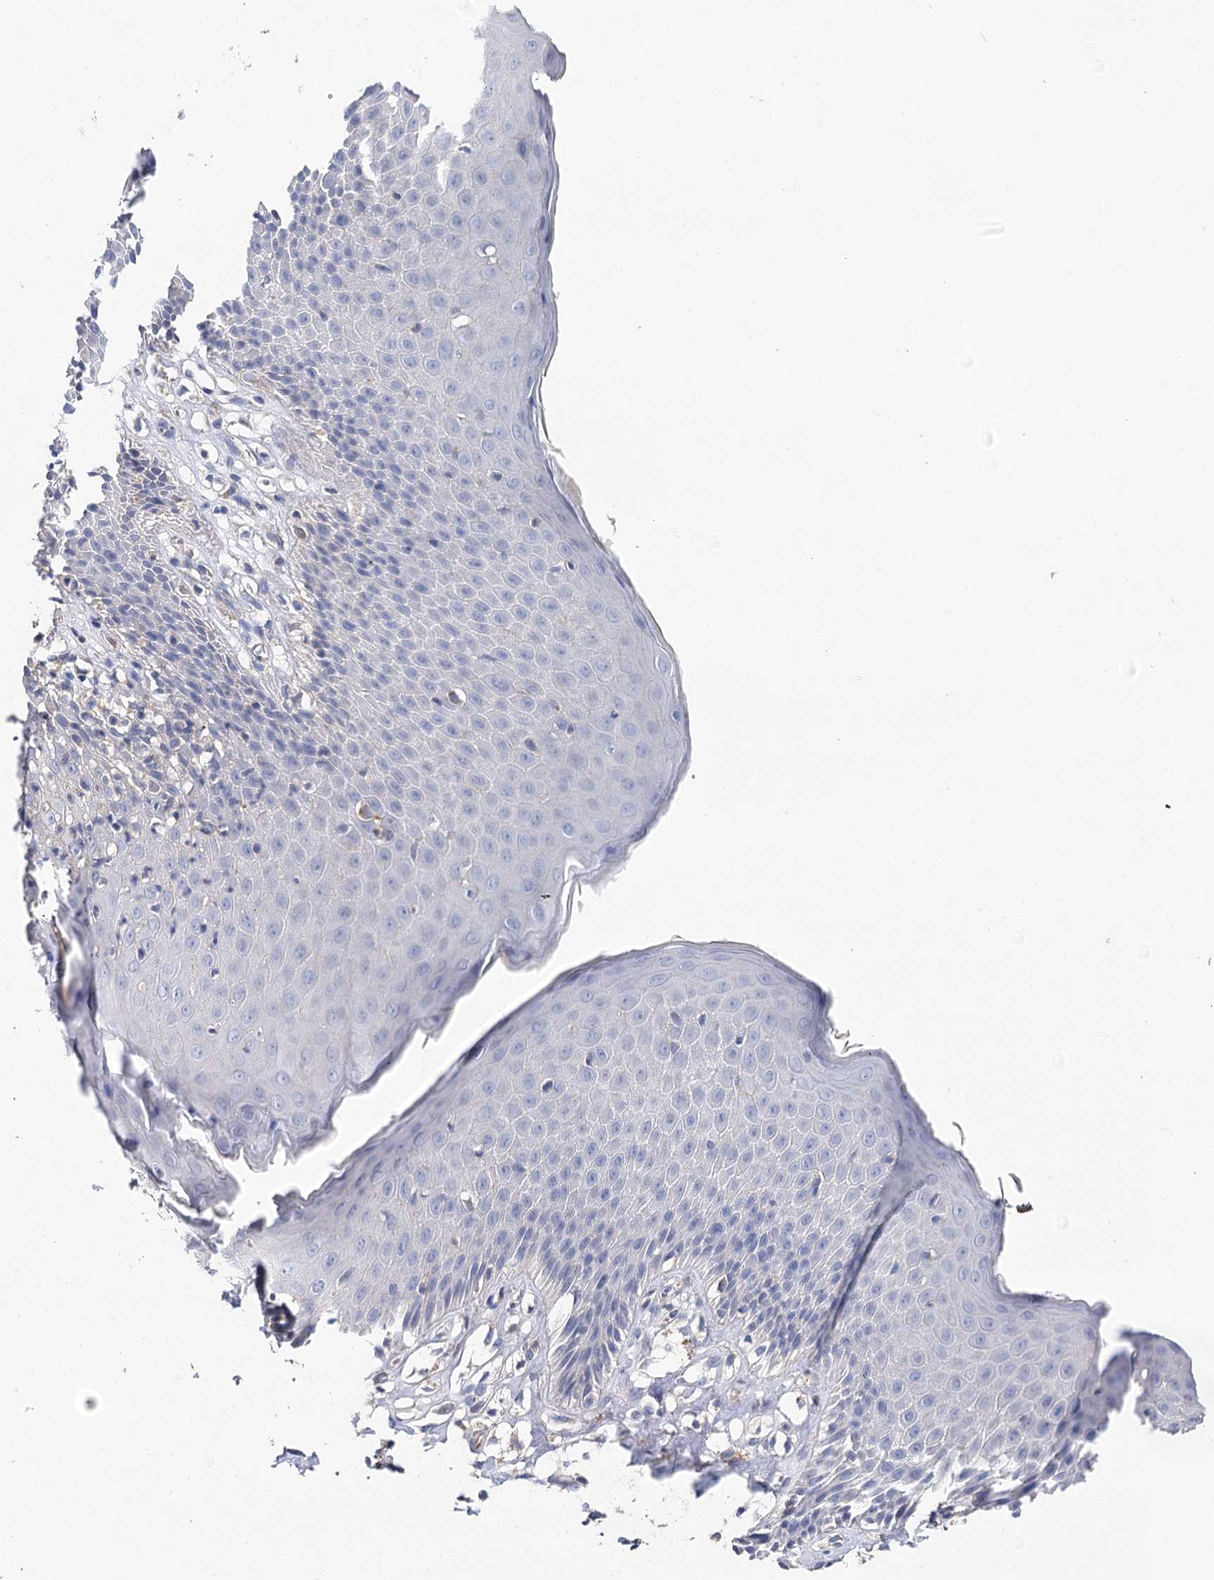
{"staining": {"intensity": "negative", "quantity": "none", "location": "none"}, "tissue": "skin", "cell_type": "Epidermal cells", "image_type": "normal", "snomed": [{"axis": "morphology", "description": "Normal tissue, NOS"}, {"axis": "topography", "description": "Vulva"}], "caption": "An image of human skin is negative for staining in epidermal cells. (DAB (3,3'-diaminobenzidine) immunohistochemistry (IHC) with hematoxylin counter stain).", "gene": "EPYC", "patient": {"sex": "female", "age": 68}}